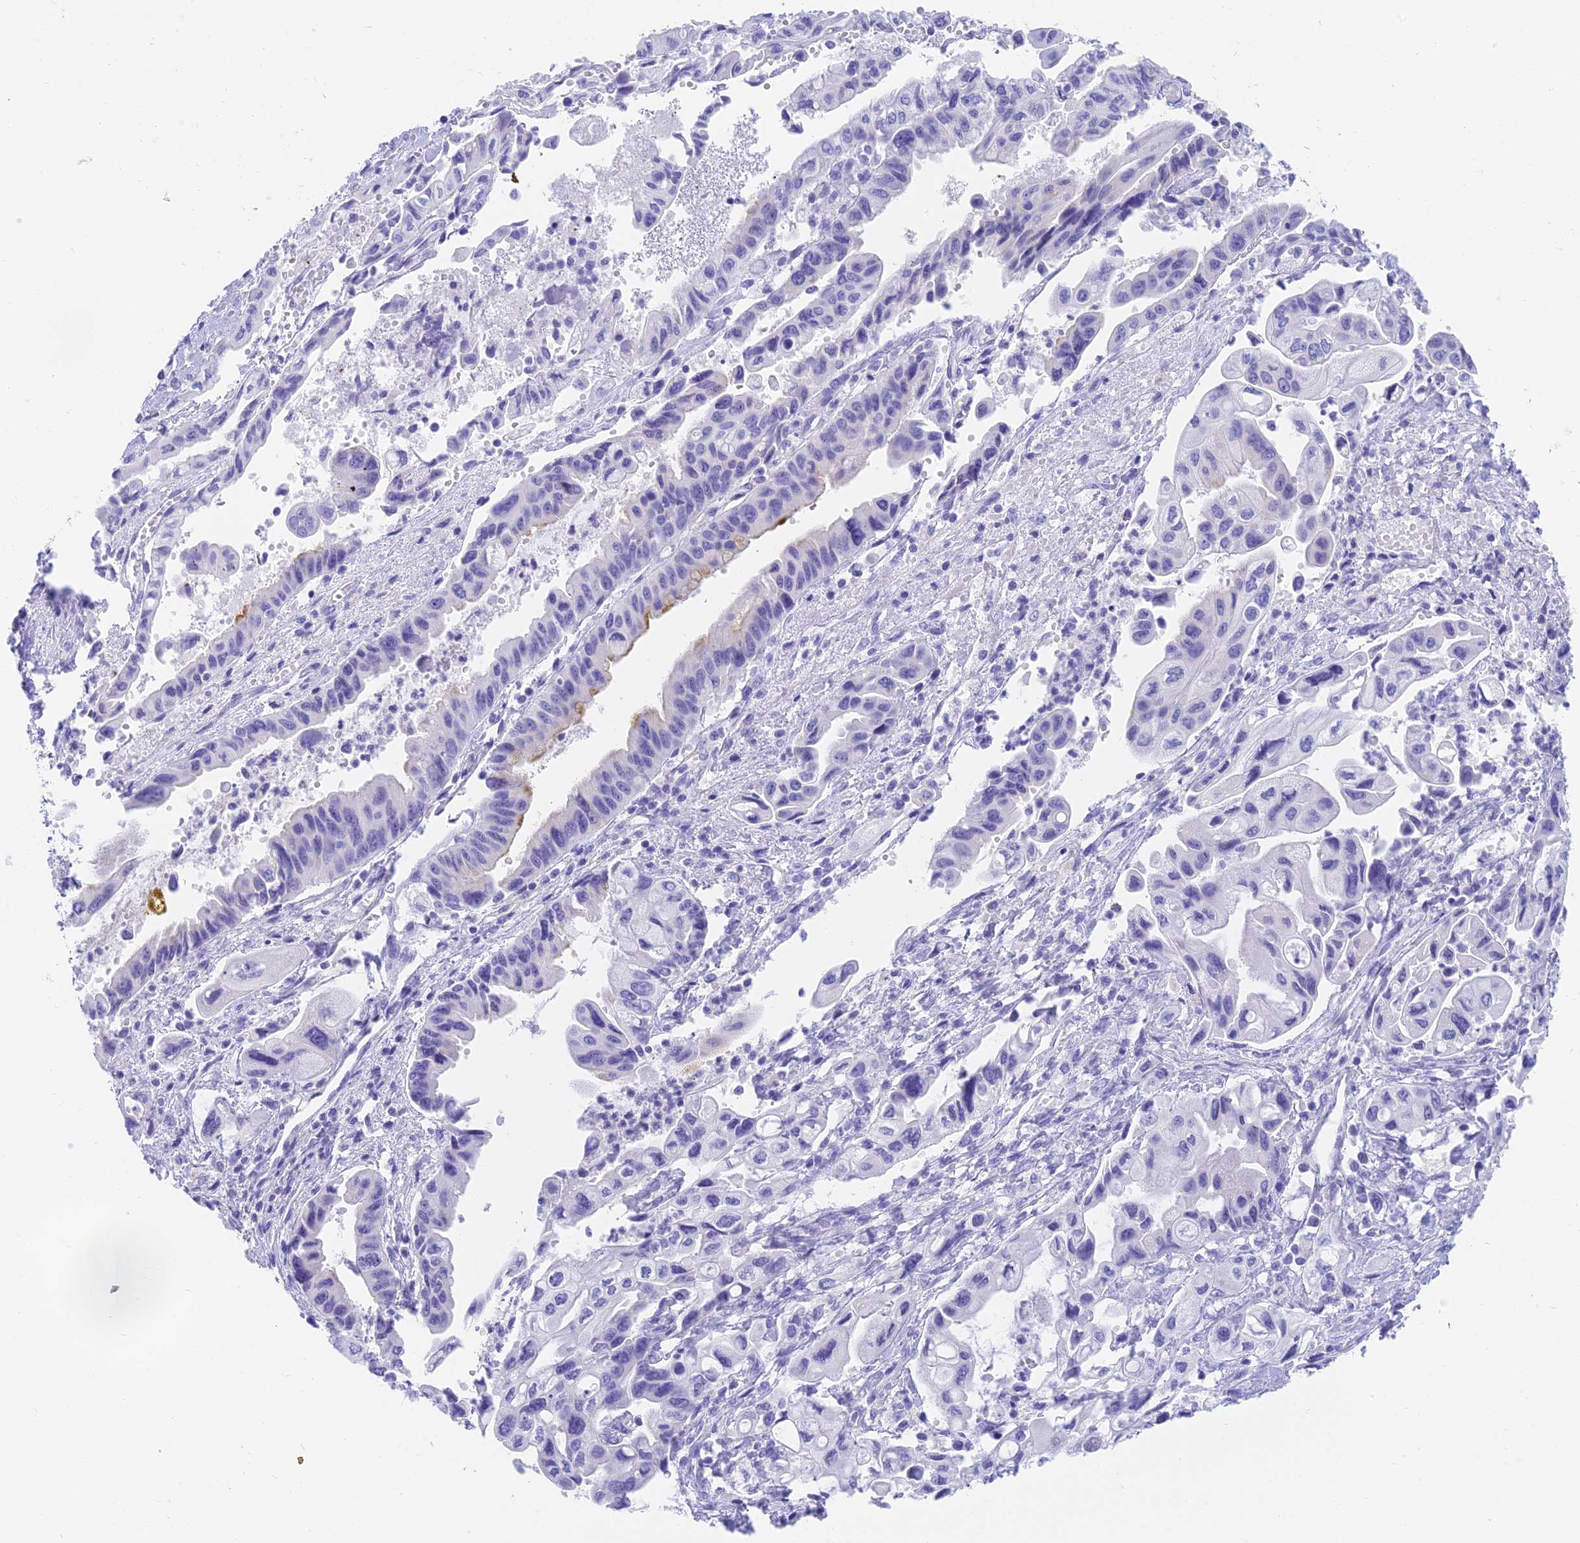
{"staining": {"intensity": "negative", "quantity": "none", "location": "none"}, "tissue": "pancreatic cancer", "cell_type": "Tumor cells", "image_type": "cancer", "snomed": [{"axis": "morphology", "description": "Adenocarcinoma, NOS"}, {"axis": "topography", "description": "Pancreas"}], "caption": "Tumor cells are negative for protein expression in human pancreatic cancer (adenocarcinoma). (DAB IHC with hematoxylin counter stain).", "gene": "SLC36A2", "patient": {"sex": "female", "age": 50}}